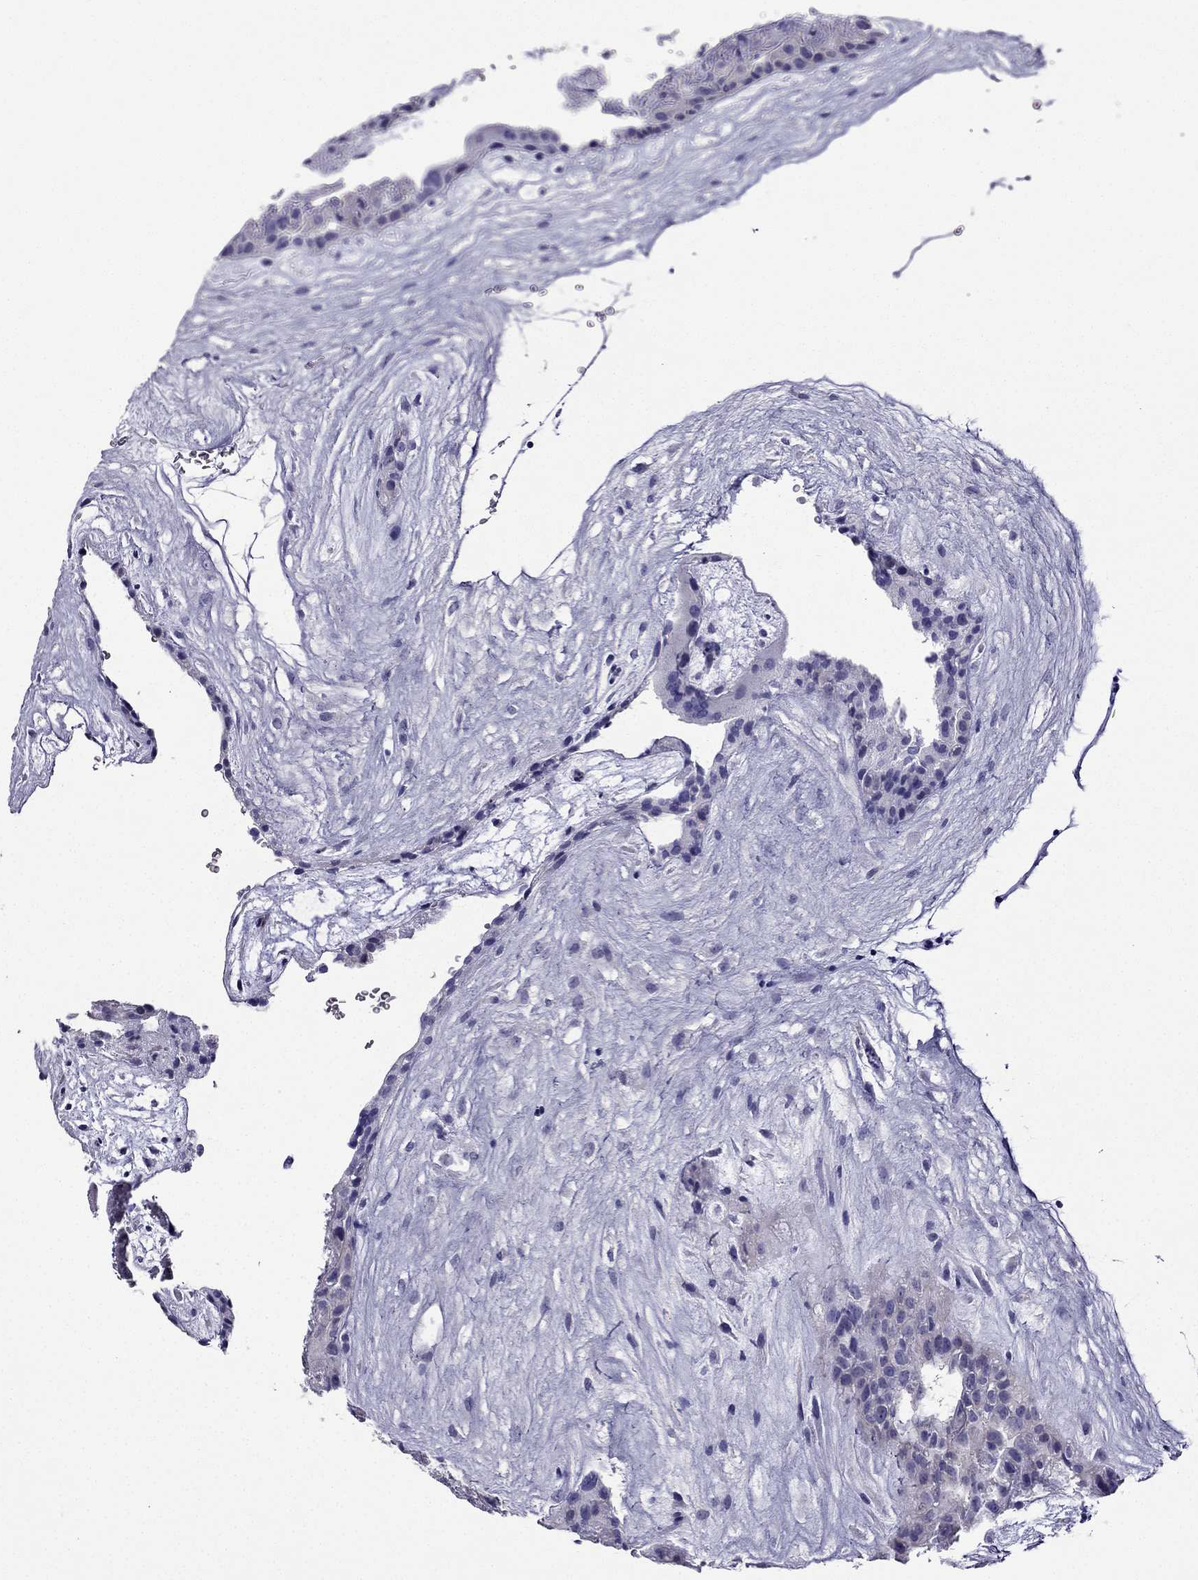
{"staining": {"intensity": "negative", "quantity": "none", "location": "none"}, "tissue": "placenta", "cell_type": "Decidual cells", "image_type": "normal", "snomed": [{"axis": "morphology", "description": "Normal tissue, NOS"}, {"axis": "topography", "description": "Placenta"}], "caption": "Immunohistochemistry (IHC) image of benign placenta: human placenta stained with DAB (3,3'-diaminobenzidine) reveals no significant protein expression in decidual cells. The staining is performed using DAB brown chromogen with nuclei counter-stained in using hematoxylin.", "gene": "KCNJ10", "patient": {"sex": "female", "age": 19}}